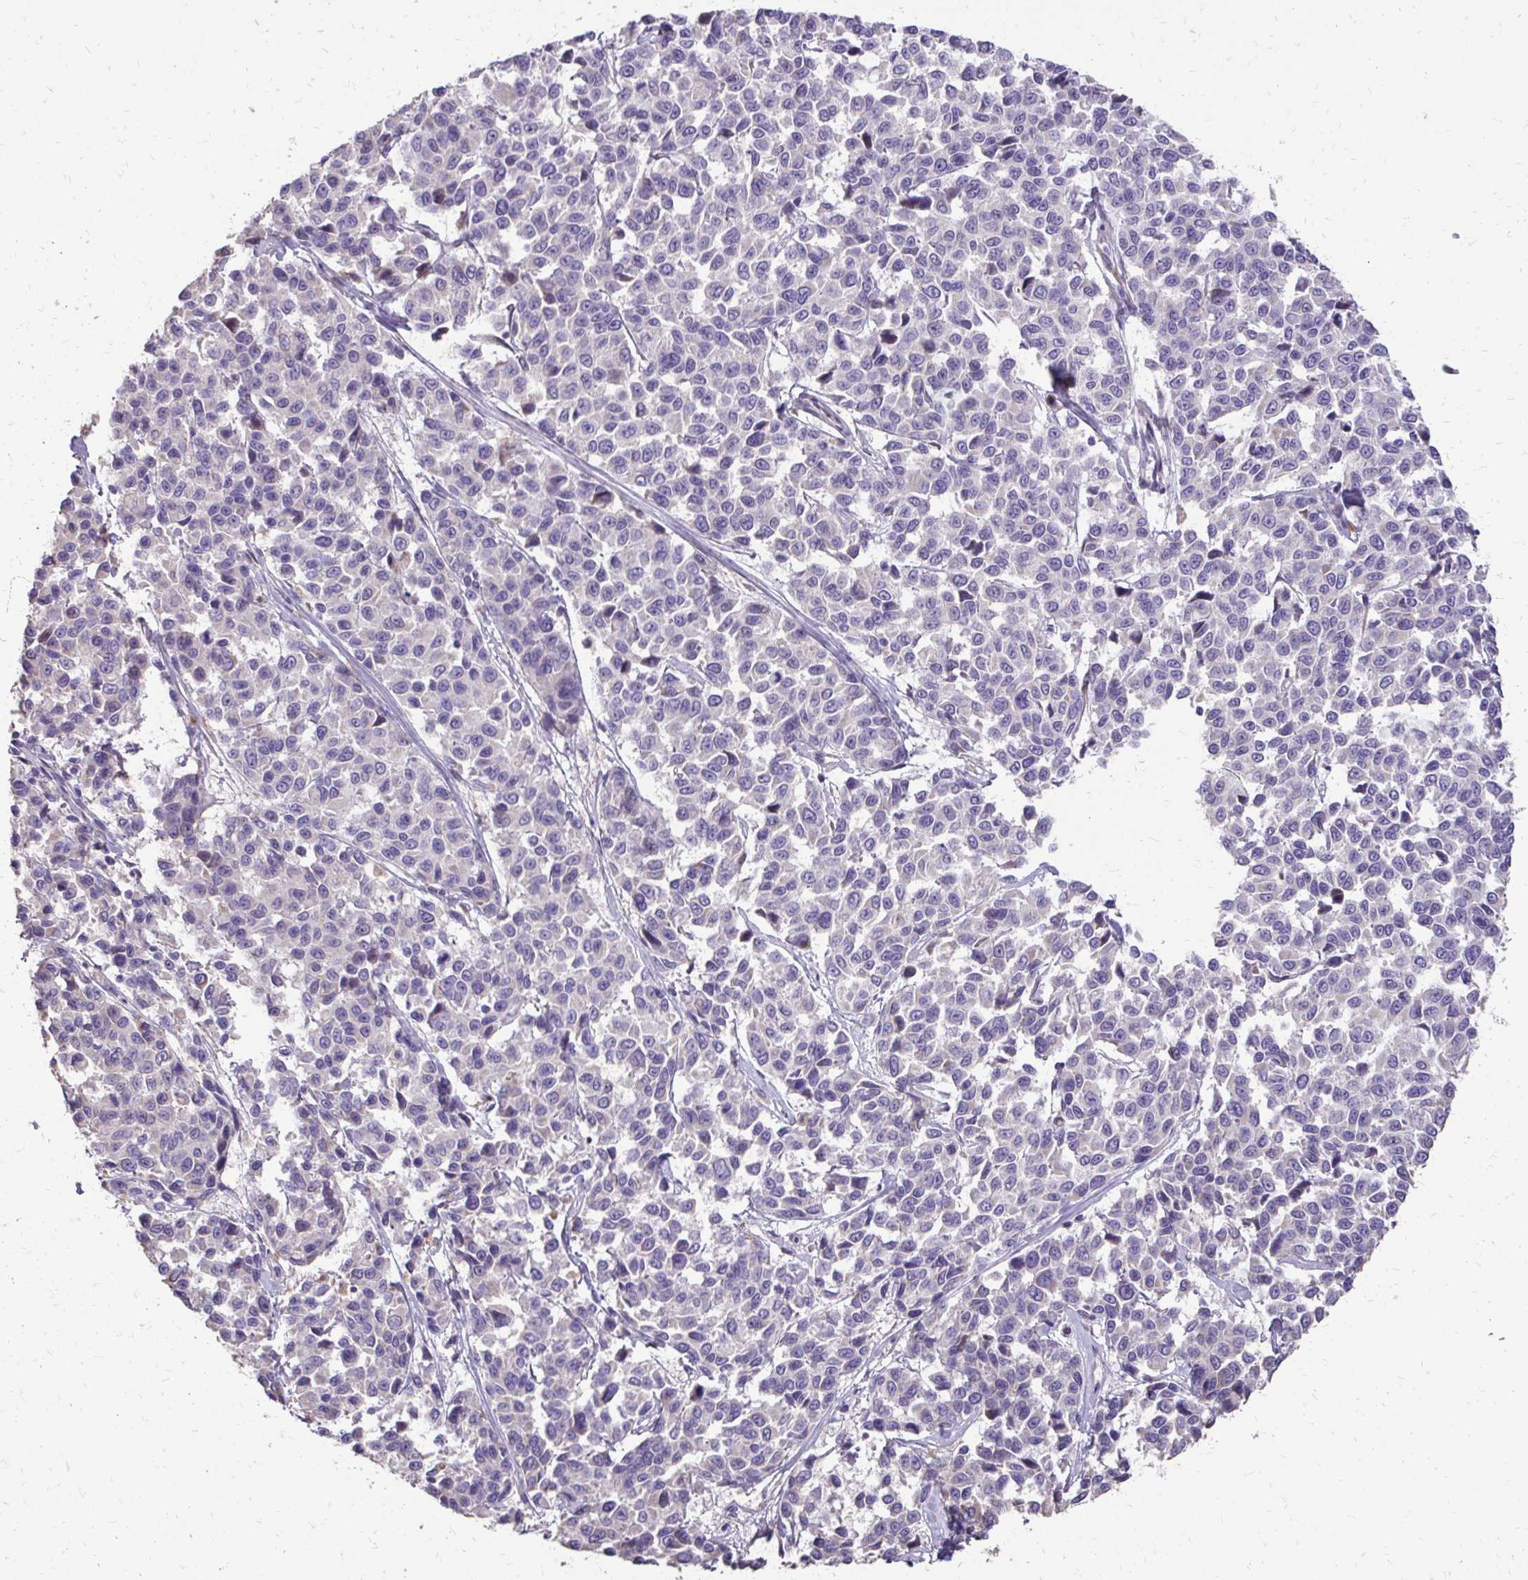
{"staining": {"intensity": "negative", "quantity": "none", "location": "none"}, "tissue": "melanoma", "cell_type": "Tumor cells", "image_type": "cancer", "snomed": [{"axis": "morphology", "description": "Malignant melanoma, NOS"}, {"axis": "topography", "description": "Skin"}], "caption": "This is an IHC micrograph of malignant melanoma. There is no positivity in tumor cells.", "gene": "MYORG", "patient": {"sex": "female", "age": 66}}